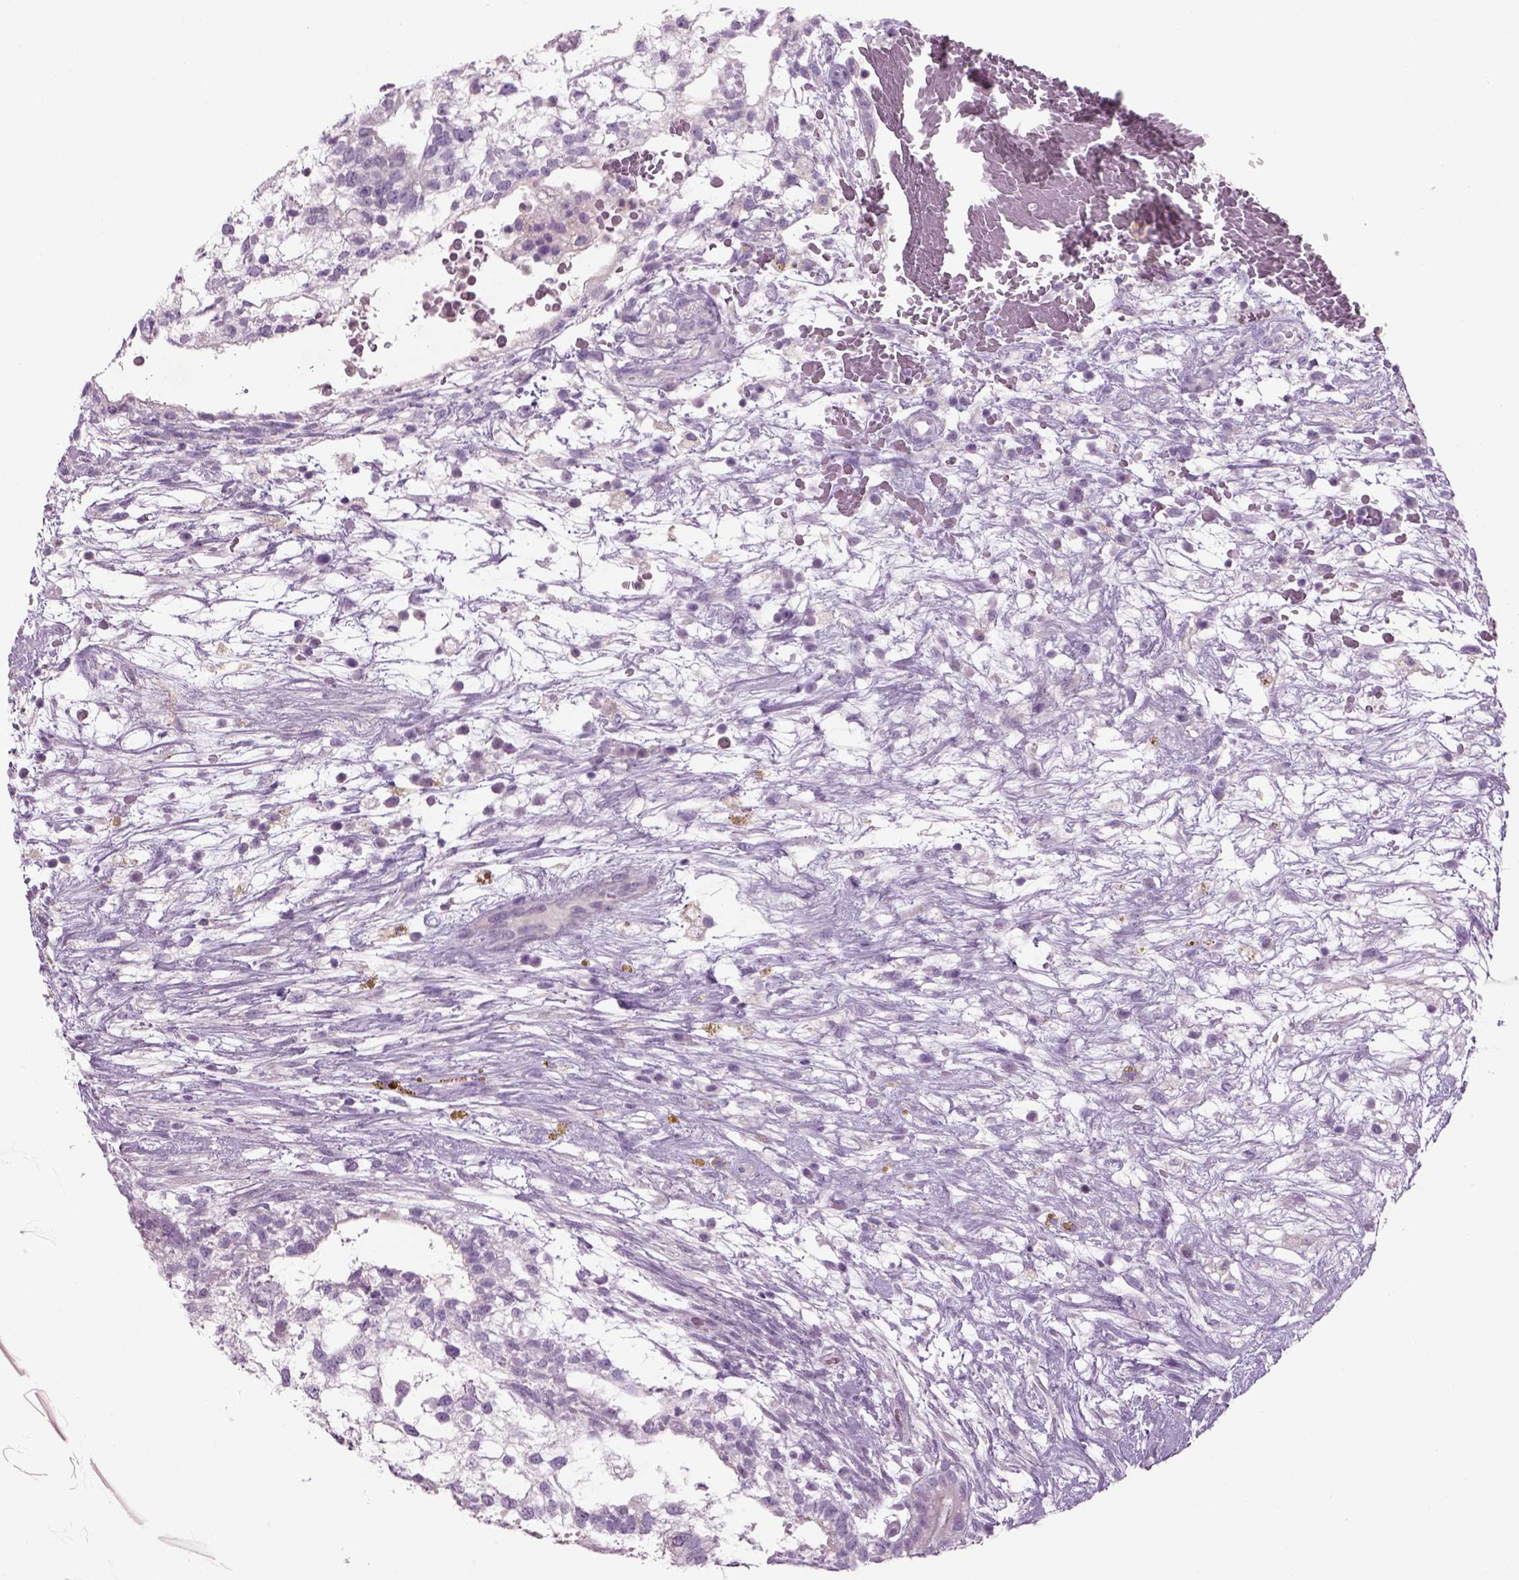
{"staining": {"intensity": "negative", "quantity": "none", "location": "none"}, "tissue": "testis cancer", "cell_type": "Tumor cells", "image_type": "cancer", "snomed": [{"axis": "morphology", "description": "Normal tissue, NOS"}, {"axis": "morphology", "description": "Carcinoma, Embryonal, NOS"}, {"axis": "topography", "description": "Testis"}], "caption": "Protein analysis of testis cancer displays no significant expression in tumor cells.", "gene": "MDH1B", "patient": {"sex": "male", "age": 32}}